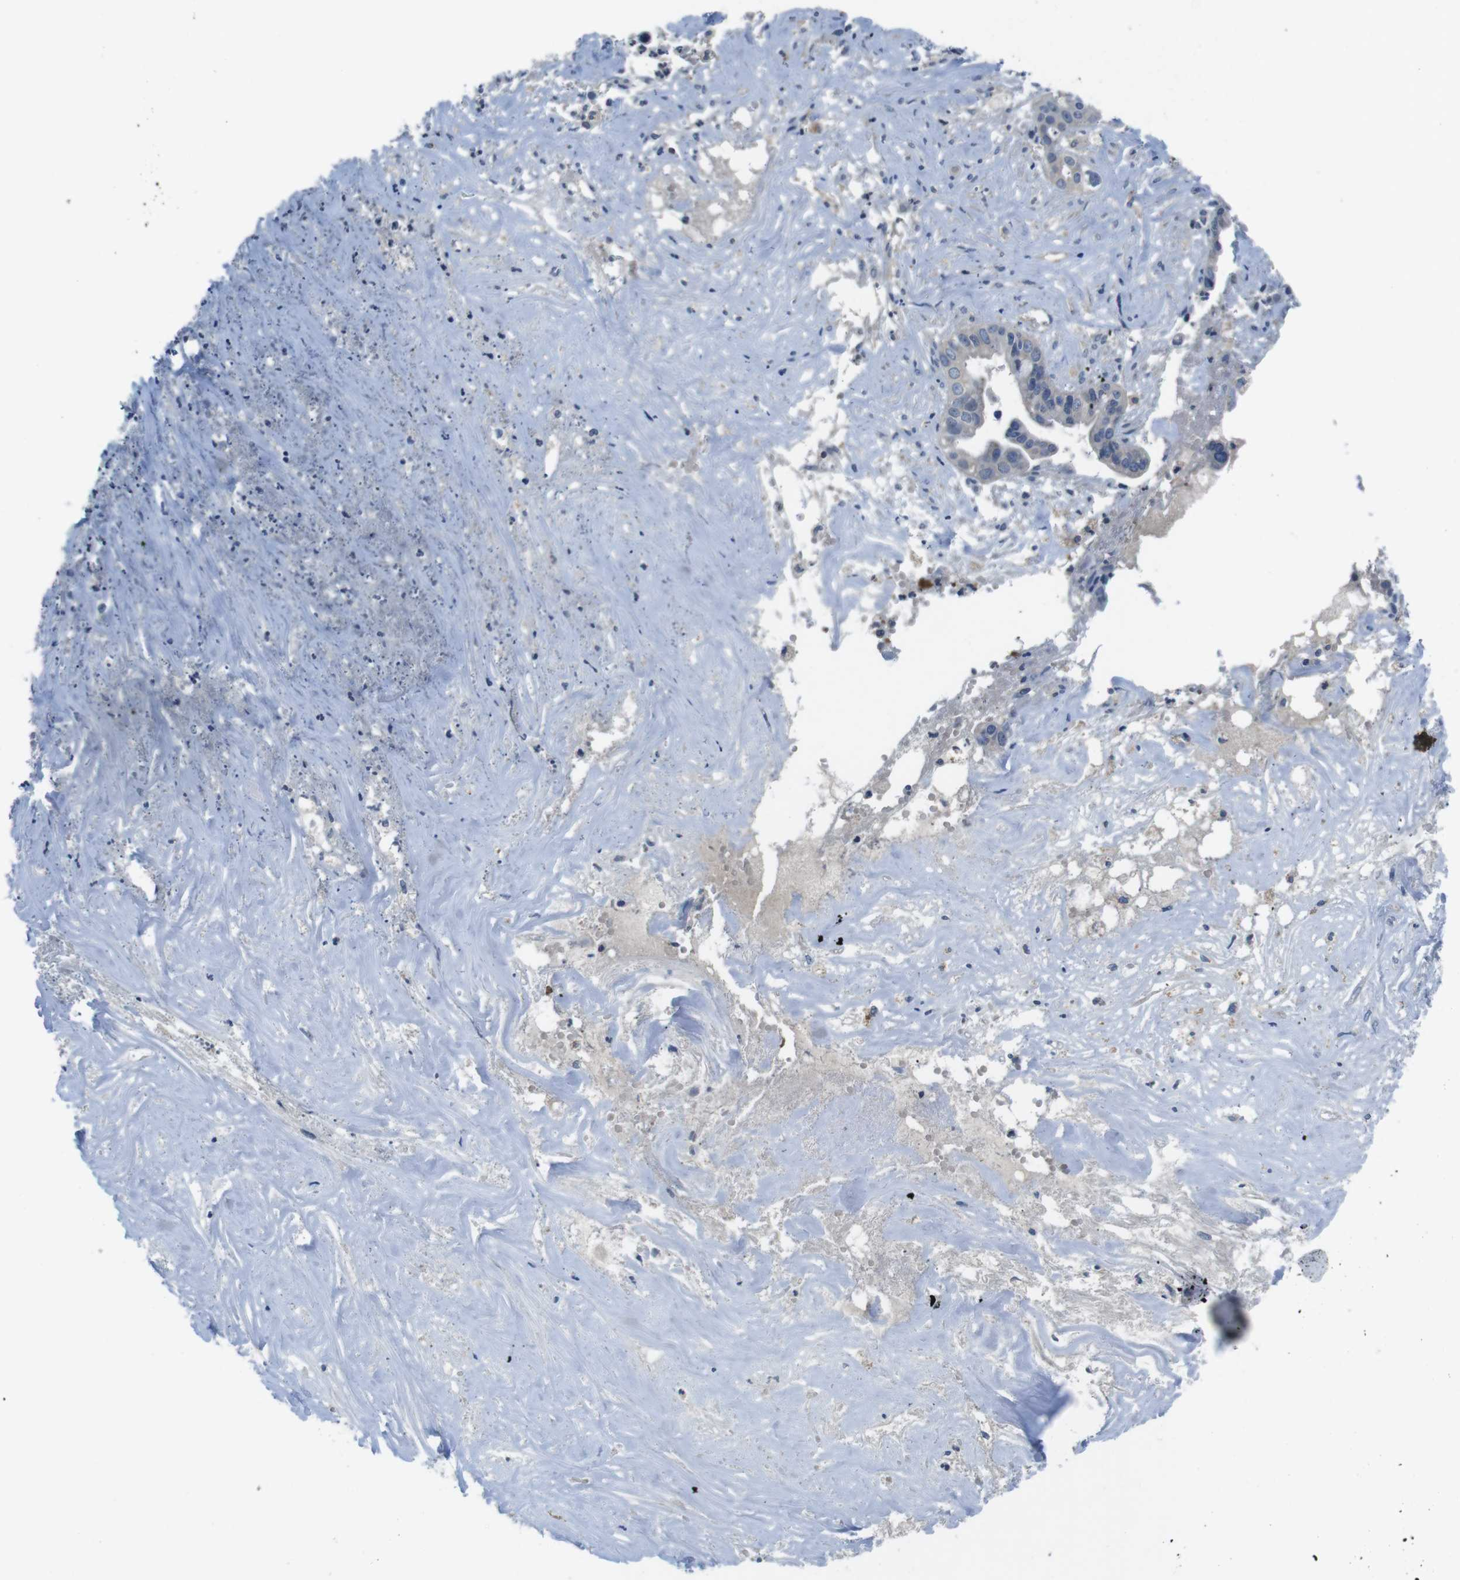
{"staining": {"intensity": "negative", "quantity": "none", "location": "none"}, "tissue": "liver cancer", "cell_type": "Tumor cells", "image_type": "cancer", "snomed": [{"axis": "morphology", "description": "Cholangiocarcinoma"}, {"axis": "topography", "description": "Liver"}], "caption": "Liver cancer was stained to show a protein in brown. There is no significant expression in tumor cells.", "gene": "PIK3CD", "patient": {"sex": "female", "age": 61}}